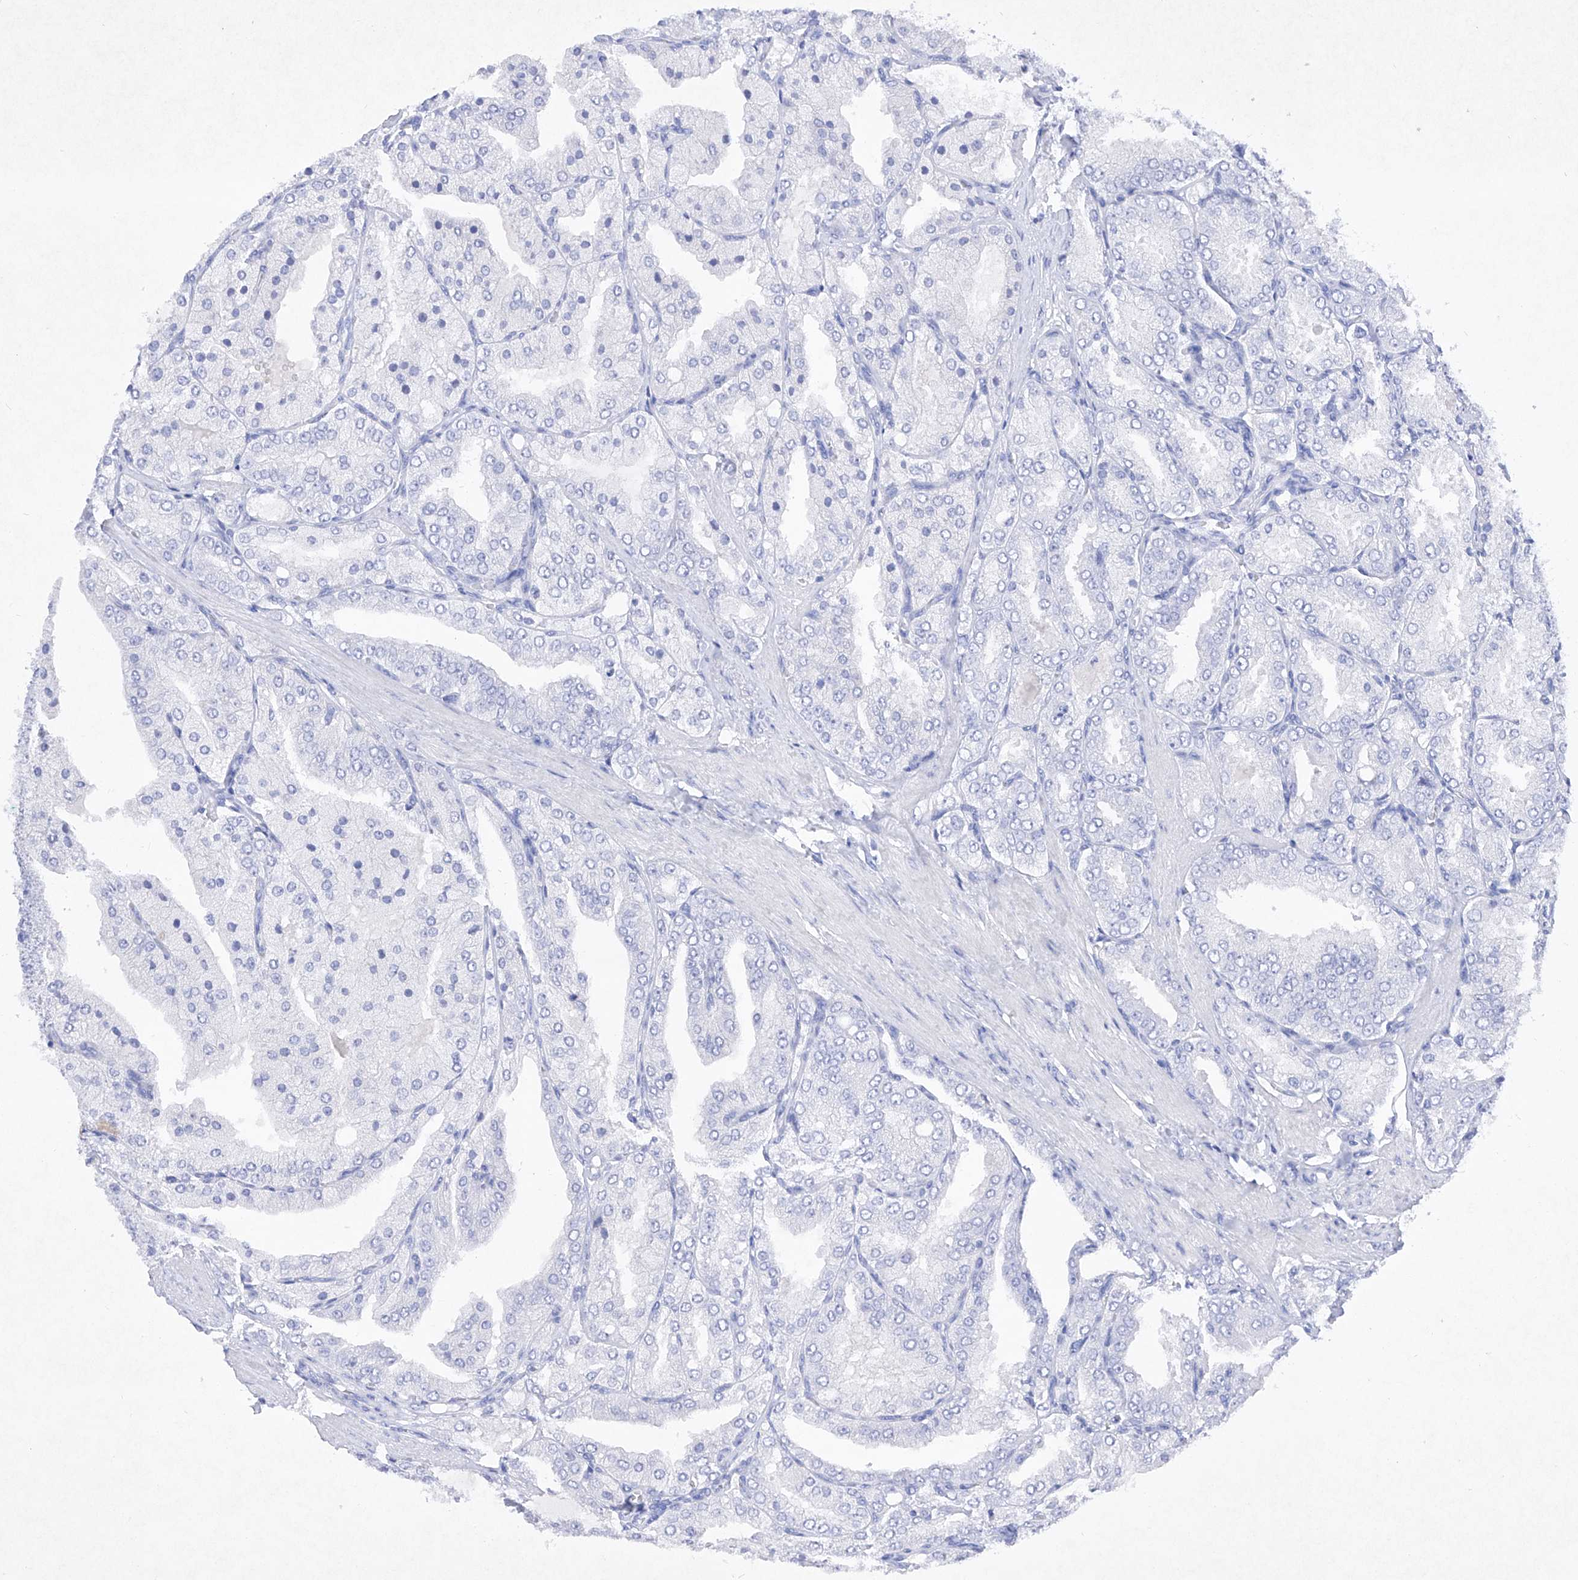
{"staining": {"intensity": "negative", "quantity": "none", "location": "none"}, "tissue": "prostate cancer", "cell_type": "Tumor cells", "image_type": "cancer", "snomed": [{"axis": "morphology", "description": "Adenocarcinoma, High grade"}, {"axis": "topography", "description": "Prostate"}], "caption": "High magnification brightfield microscopy of prostate high-grade adenocarcinoma stained with DAB (brown) and counterstained with hematoxylin (blue): tumor cells show no significant staining. Nuclei are stained in blue.", "gene": "BARX2", "patient": {"sex": "male", "age": 50}}